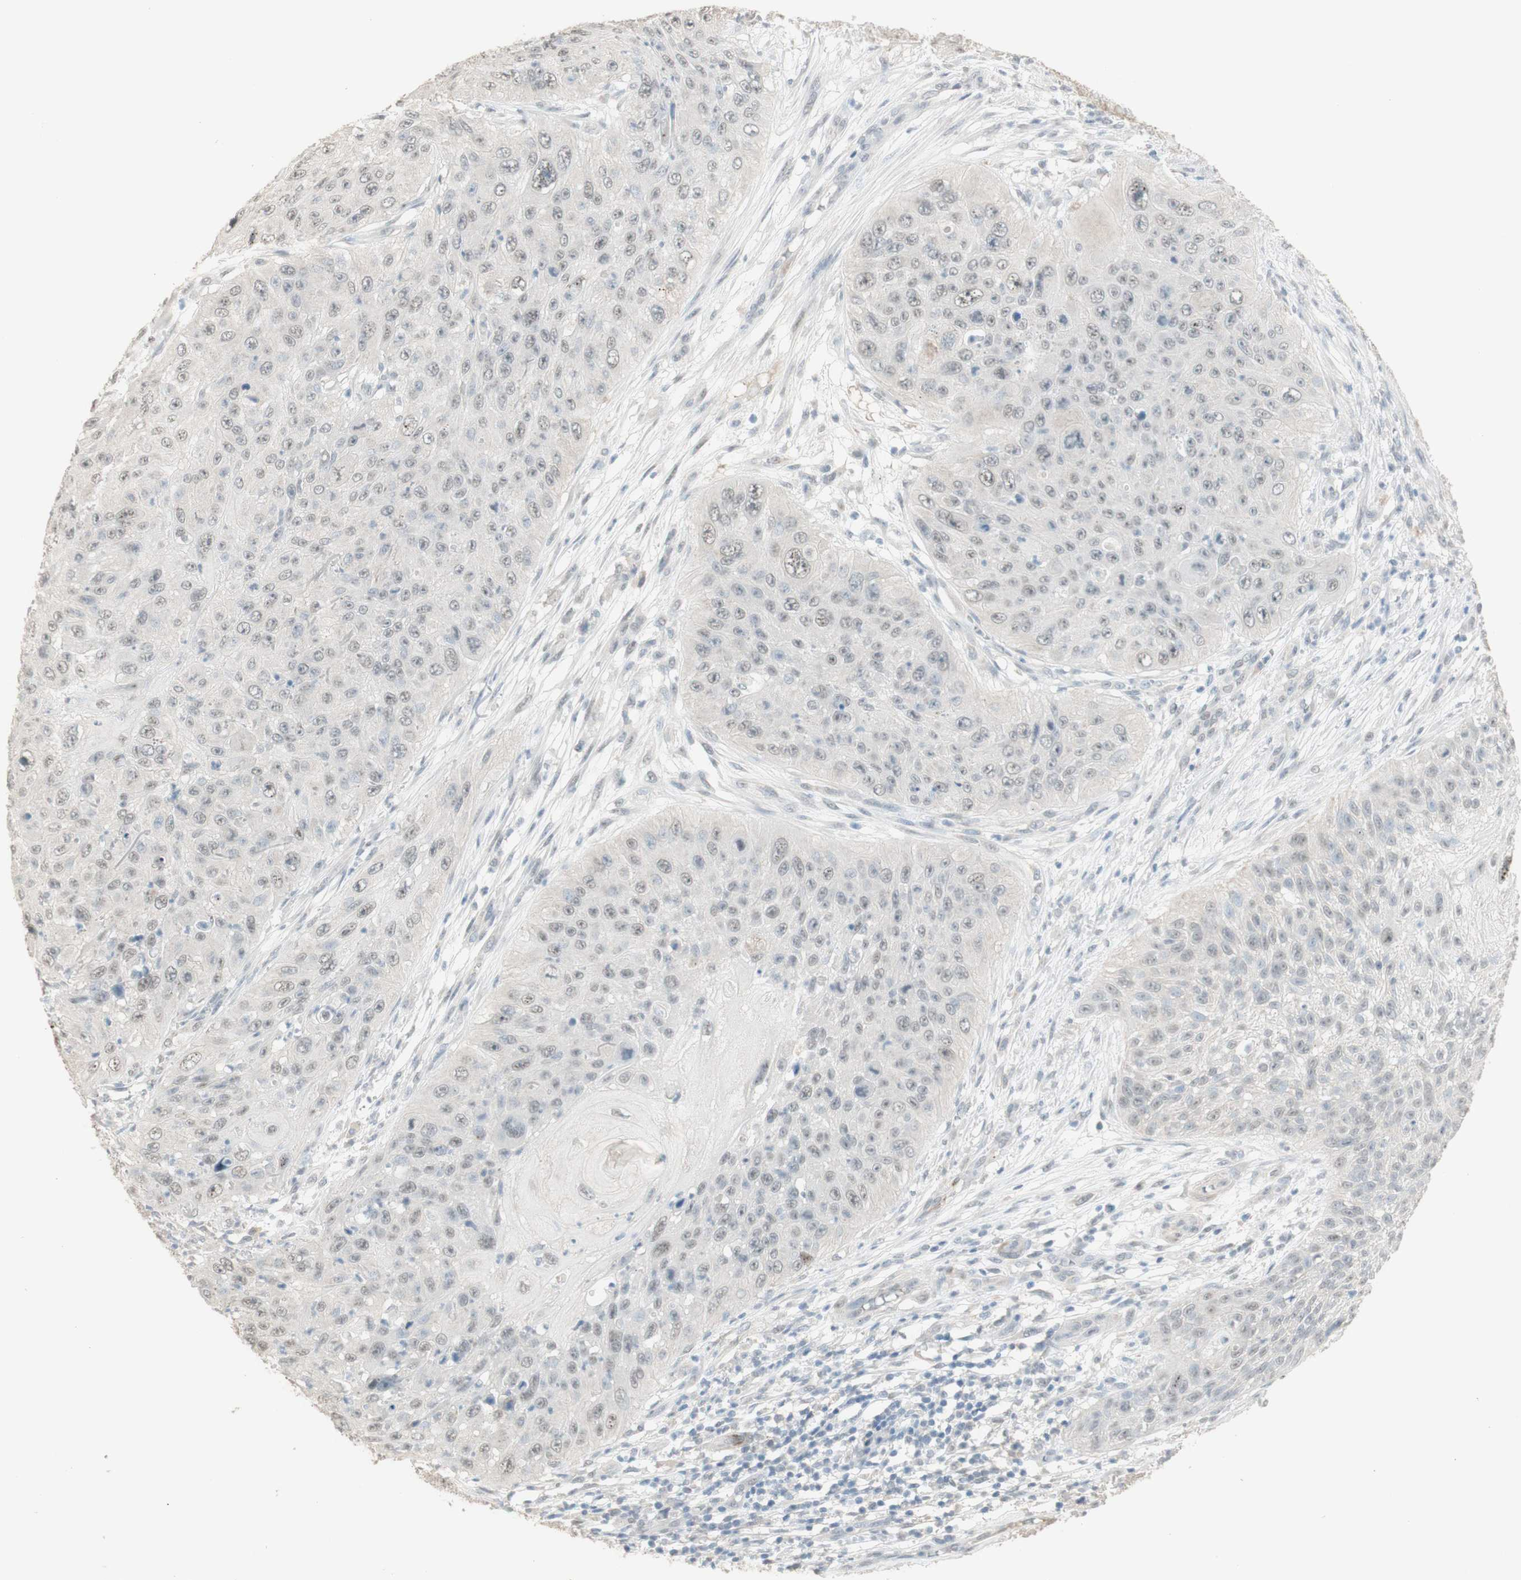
{"staining": {"intensity": "negative", "quantity": "none", "location": "none"}, "tissue": "skin cancer", "cell_type": "Tumor cells", "image_type": "cancer", "snomed": [{"axis": "morphology", "description": "Squamous cell carcinoma, NOS"}, {"axis": "topography", "description": "Skin"}], "caption": "DAB (3,3'-diaminobenzidine) immunohistochemical staining of skin cancer (squamous cell carcinoma) shows no significant positivity in tumor cells. Nuclei are stained in blue.", "gene": "MUC3A", "patient": {"sex": "female", "age": 80}}